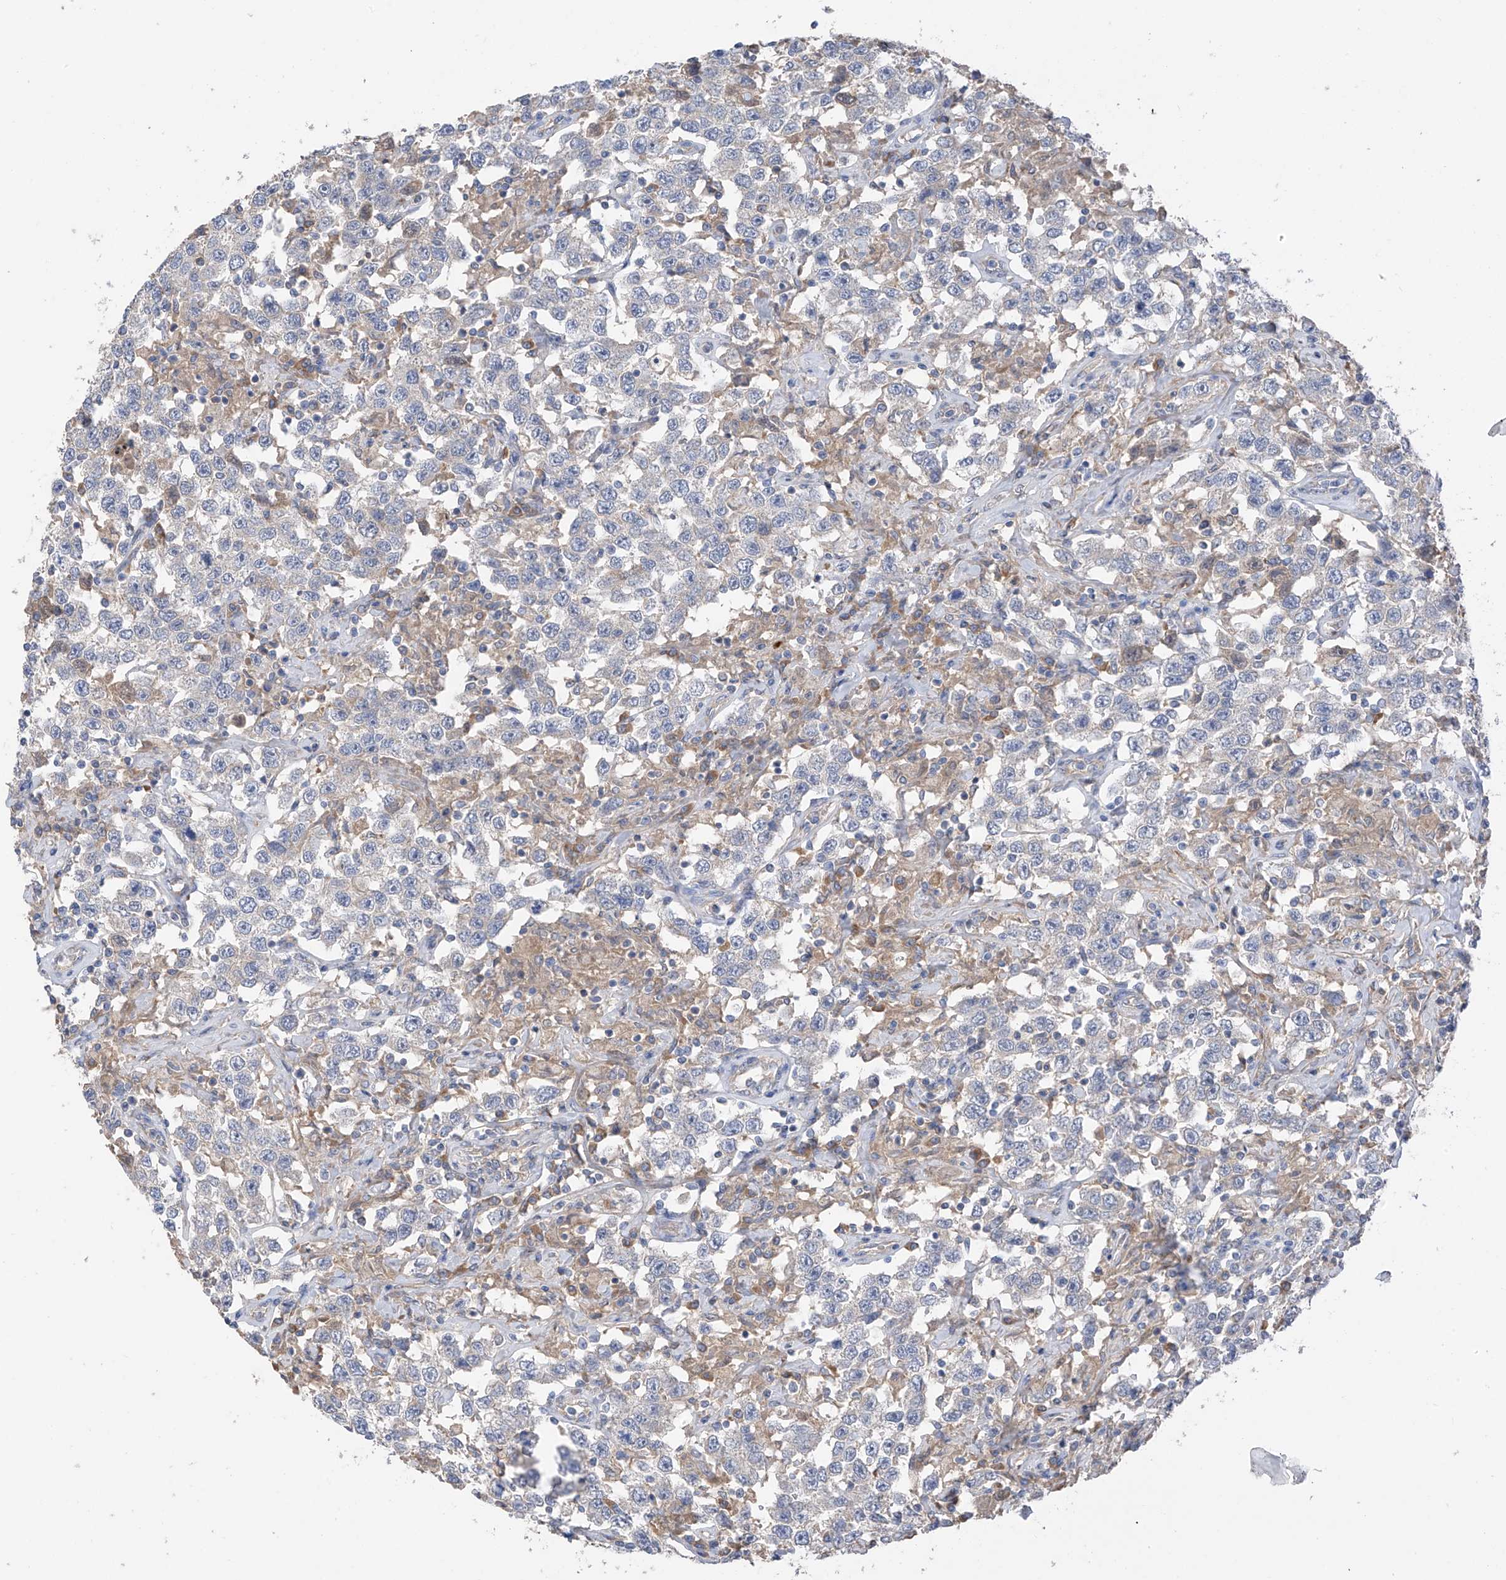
{"staining": {"intensity": "negative", "quantity": "none", "location": "none"}, "tissue": "testis cancer", "cell_type": "Tumor cells", "image_type": "cancer", "snomed": [{"axis": "morphology", "description": "Seminoma, NOS"}, {"axis": "topography", "description": "Testis"}], "caption": "Immunohistochemistry (IHC) photomicrograph of human testis seminoma stained for a protein (brown), which shows no expression in tumor cells.", "gene": "GALNTL6", "patient": {"sex": "male", "age": 41}}